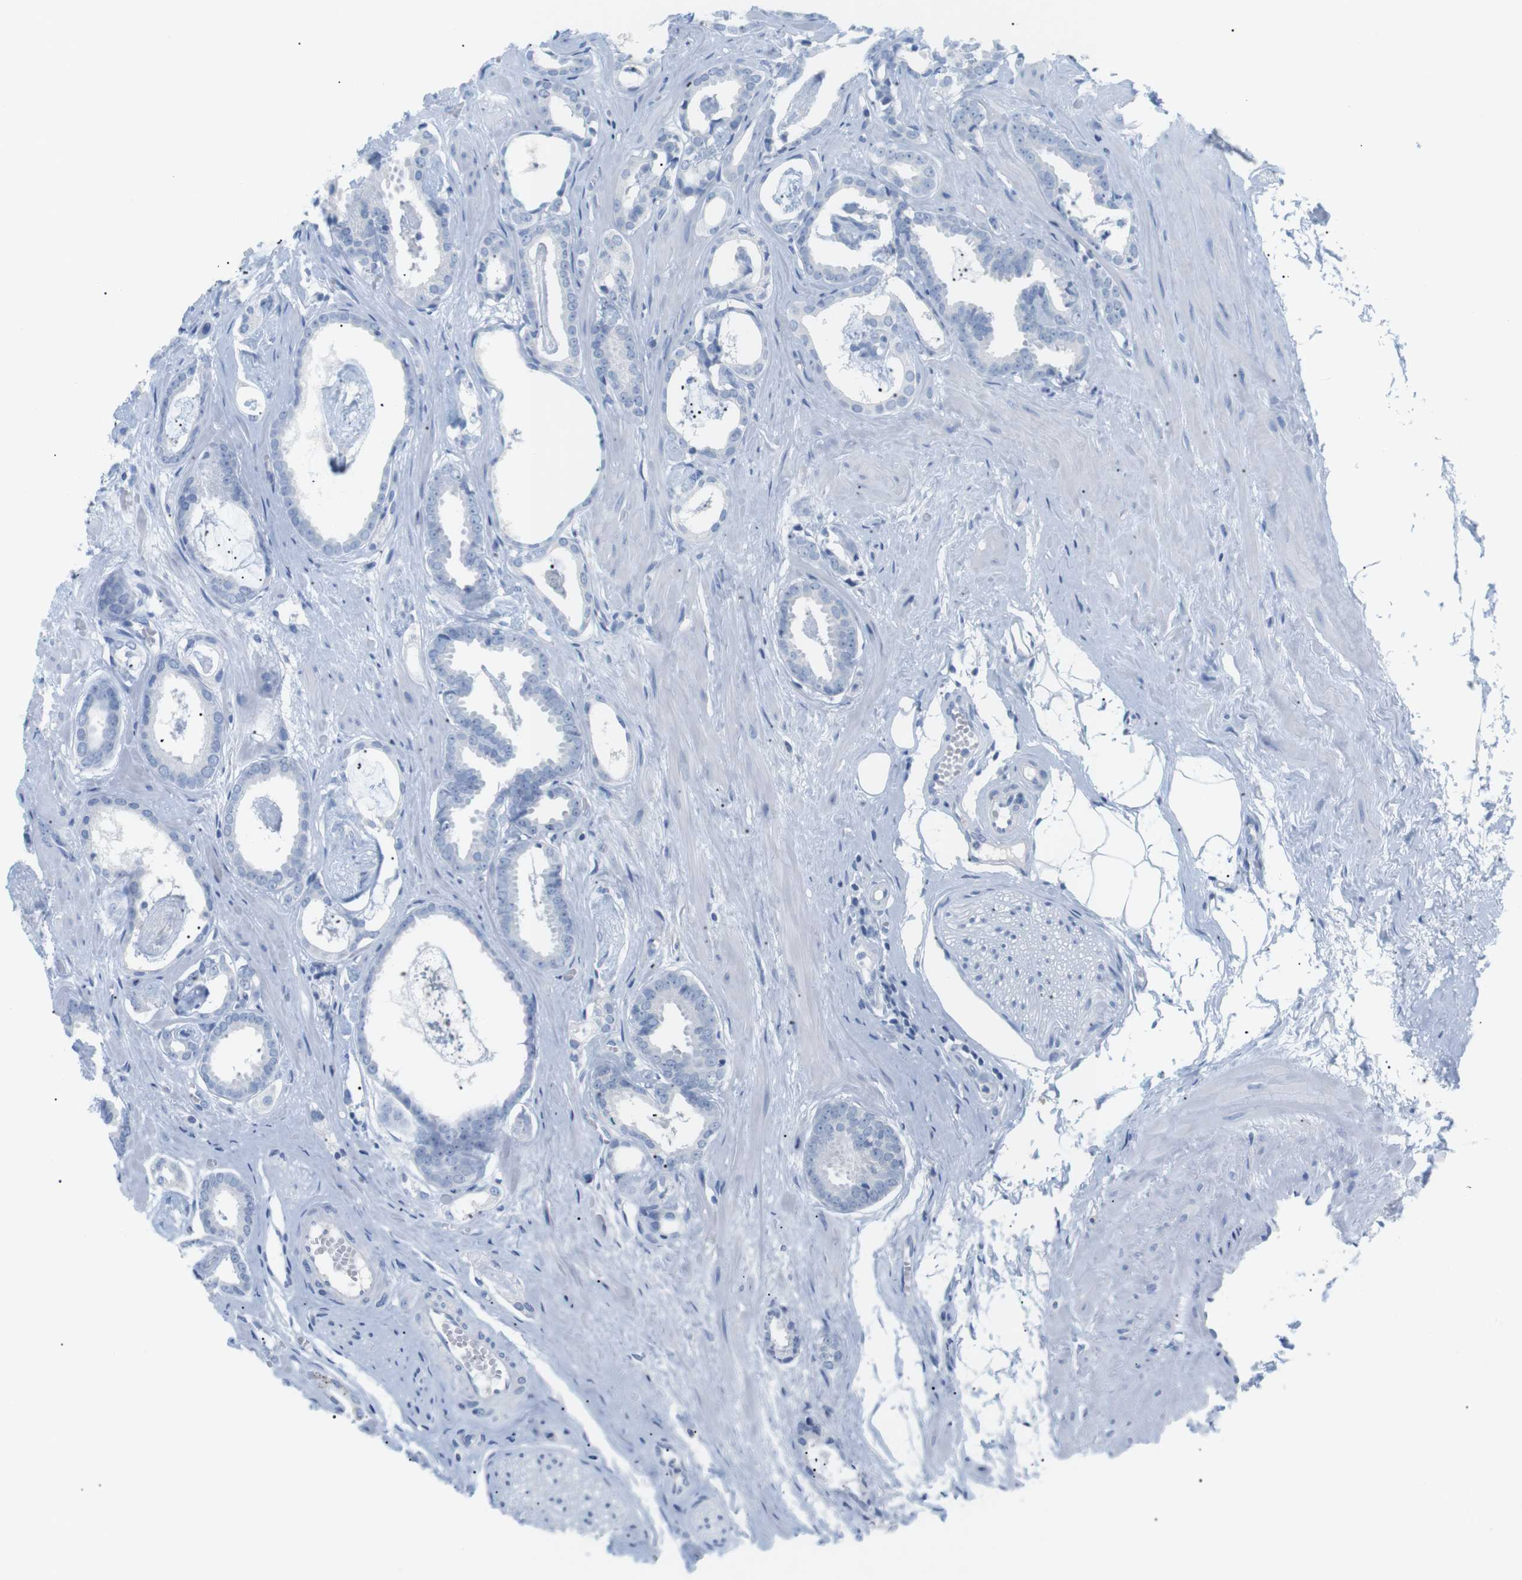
{"staining": {"intensity": "negative", "quantity": "none", "location": "none"}, "tissue": "prostate cancer", "cell_type": "Tumor cells", "image_type": "cancer", "snomed": [{"axis": "morphology", "description": "Adenocarcinoma, Low grade"}, {"axis": "topography", "description": "Prostate"}], "caption": "The photomicrograph demonstrates no significant positivity in tumor cells of prostate low-grade adenocarcinoma.", "gene": "HBG2", "patient": {"sex": "male", "age": 53}}